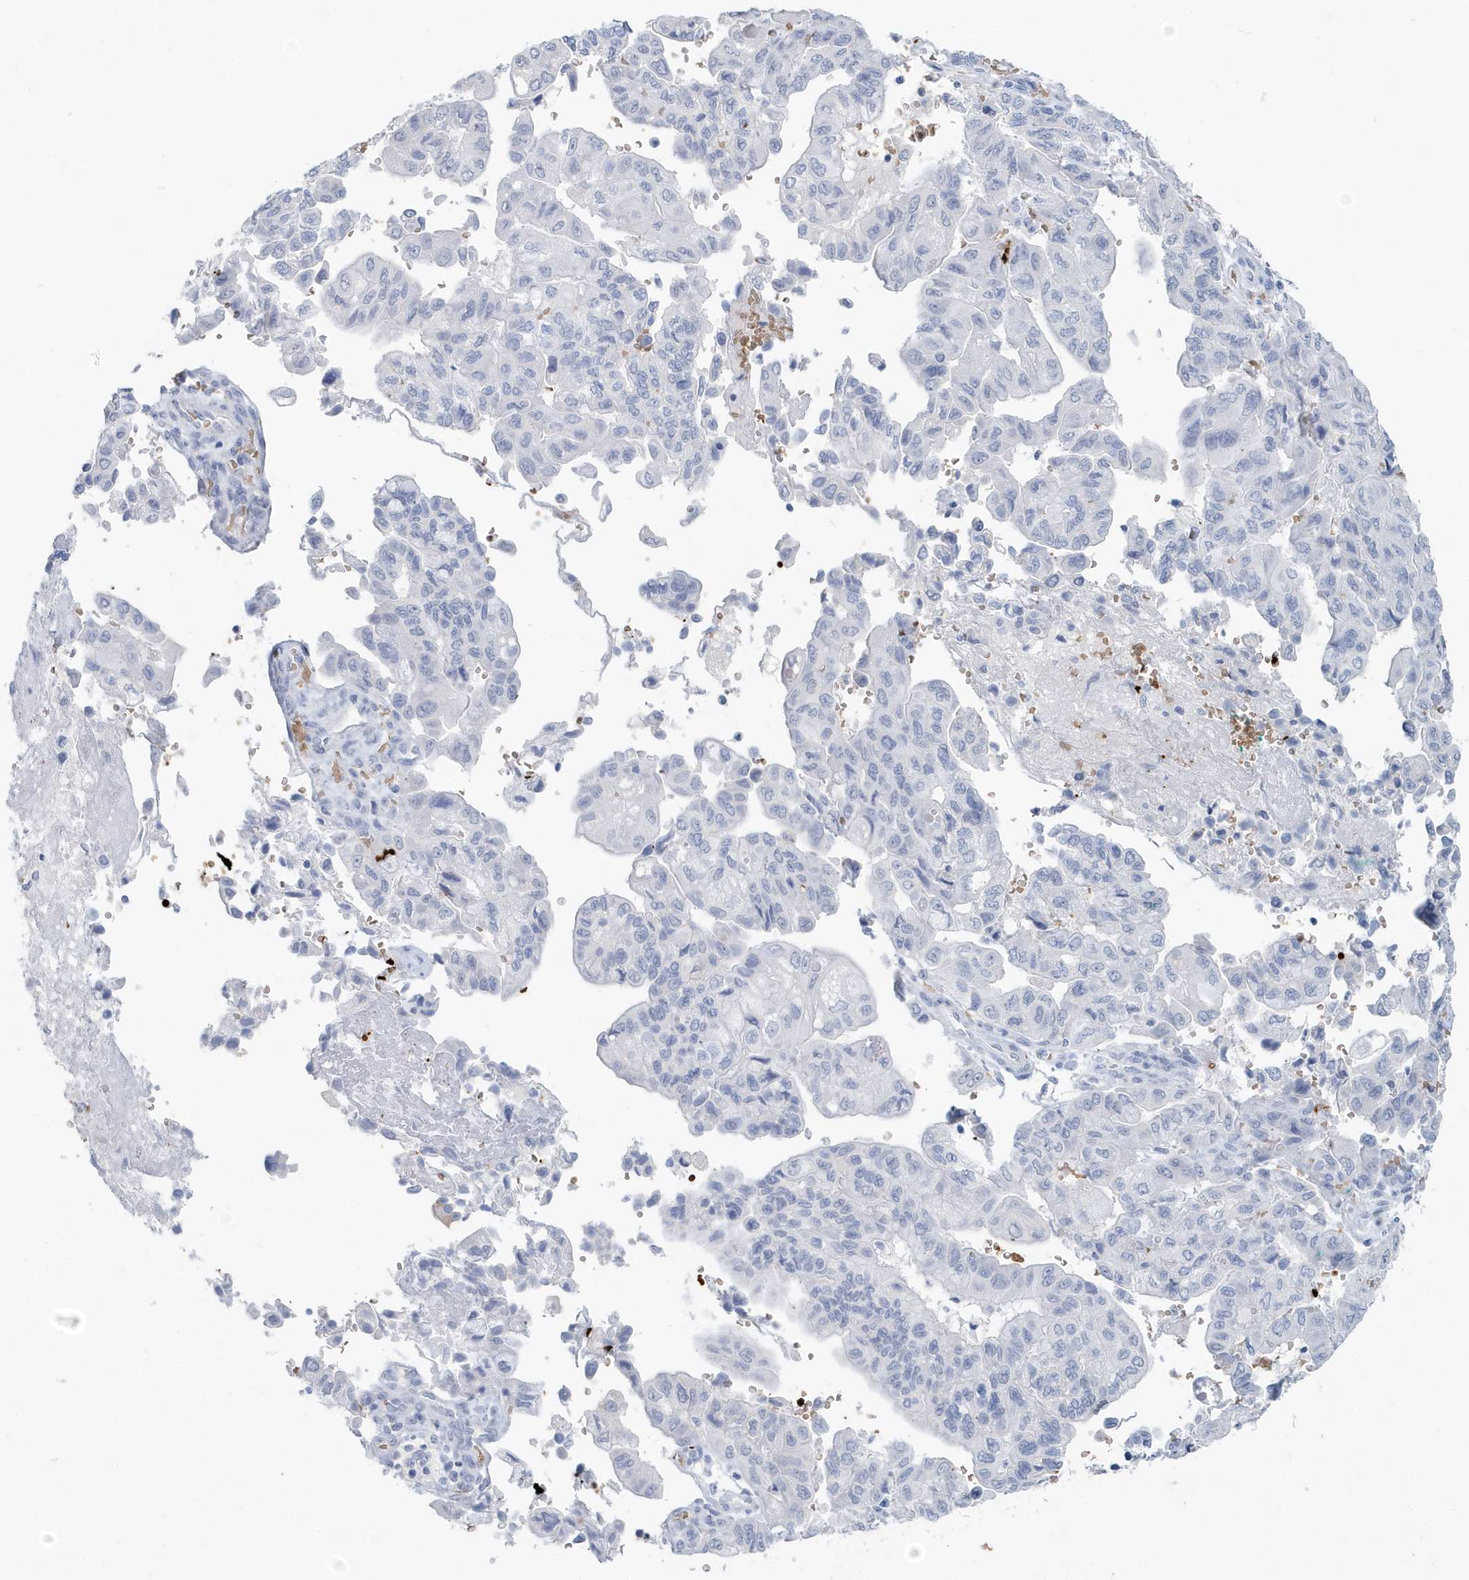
{"staining": {"intensity": "moderate", "quantity": "<25%", "location": "cytoplasmic/membranous"}, "tissue": "pancreatic cancer", "cell_type": "Tumor cells", "image_type": "cancer", "snomed": [{"axis": "morphology", "description": "Adenocarcinoma, NOS"}, {"axis": "topography", "description": "Pancreas"}], "caption": "Pancreatic cancer tissue shows moderate cytoplasmic/membranous expression in approximately <25% of tumor cells, visualized by immunohistochemistry.", "gene": "HBA2", "patient": {"sex": "male", "age": 51}}